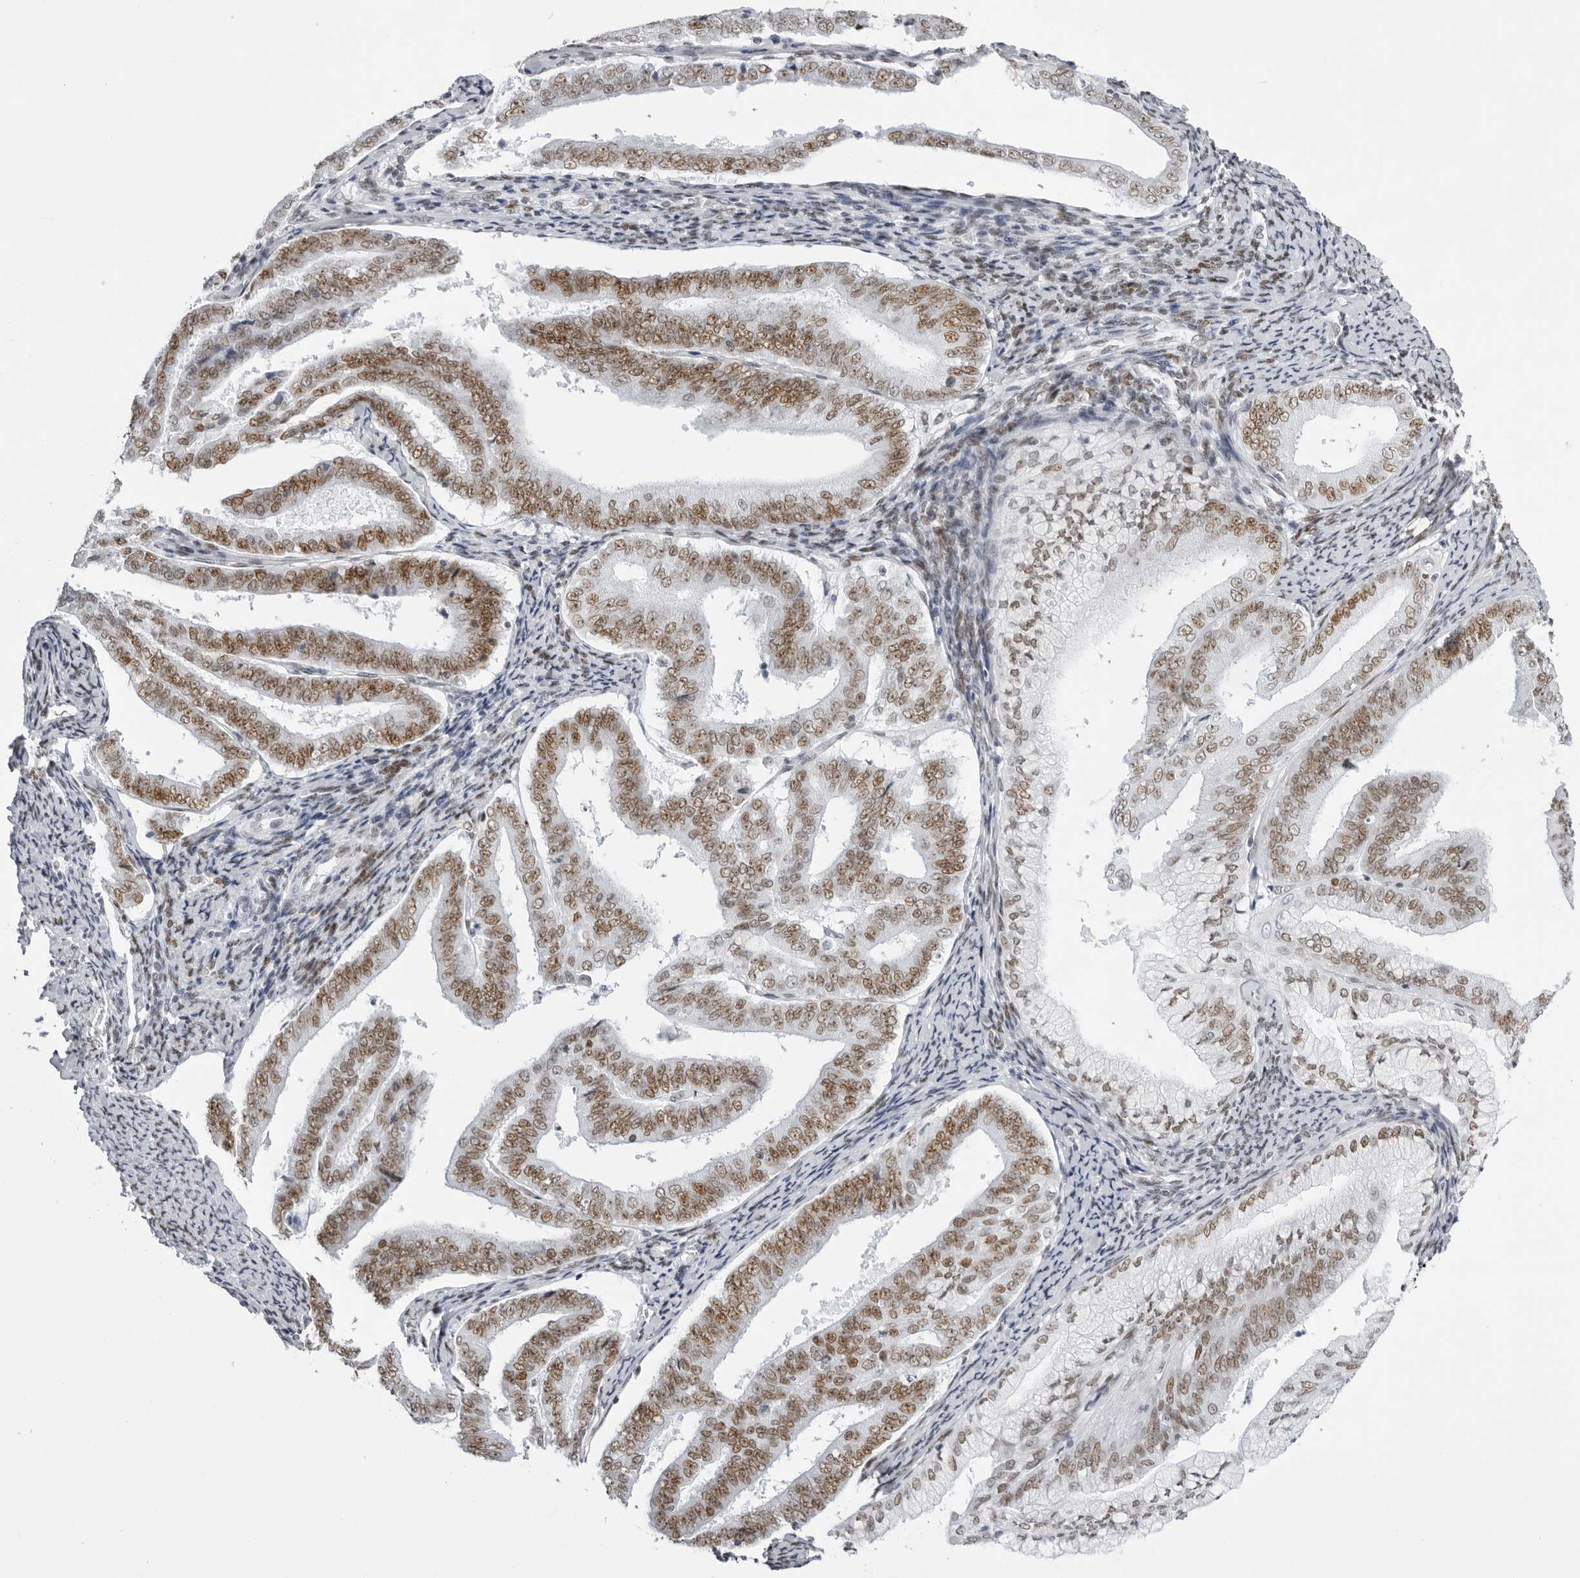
{"staining": {"intensity": "moderate", "quantity": ">75%", "location": "nuclear"}, "tissue": "endometrial cancer", "cell_type": "Tumor cells", "image_type": "cancer", "snomed": [{"axis": "morphology", "description": "Adenocarcinoma, NOS"}, {"axis": "topography", "description": "Endometrium"}], "caption": "Protein staining displays moderate nuclear expression in approximately >75% of tumor cells in endometrial cancer (adenocarcinoma). (DAB IHC with brightfield microscopy, high magnification).", "gene": "IRF2BP2", "patient": {"sex": "female", "age": 63}}